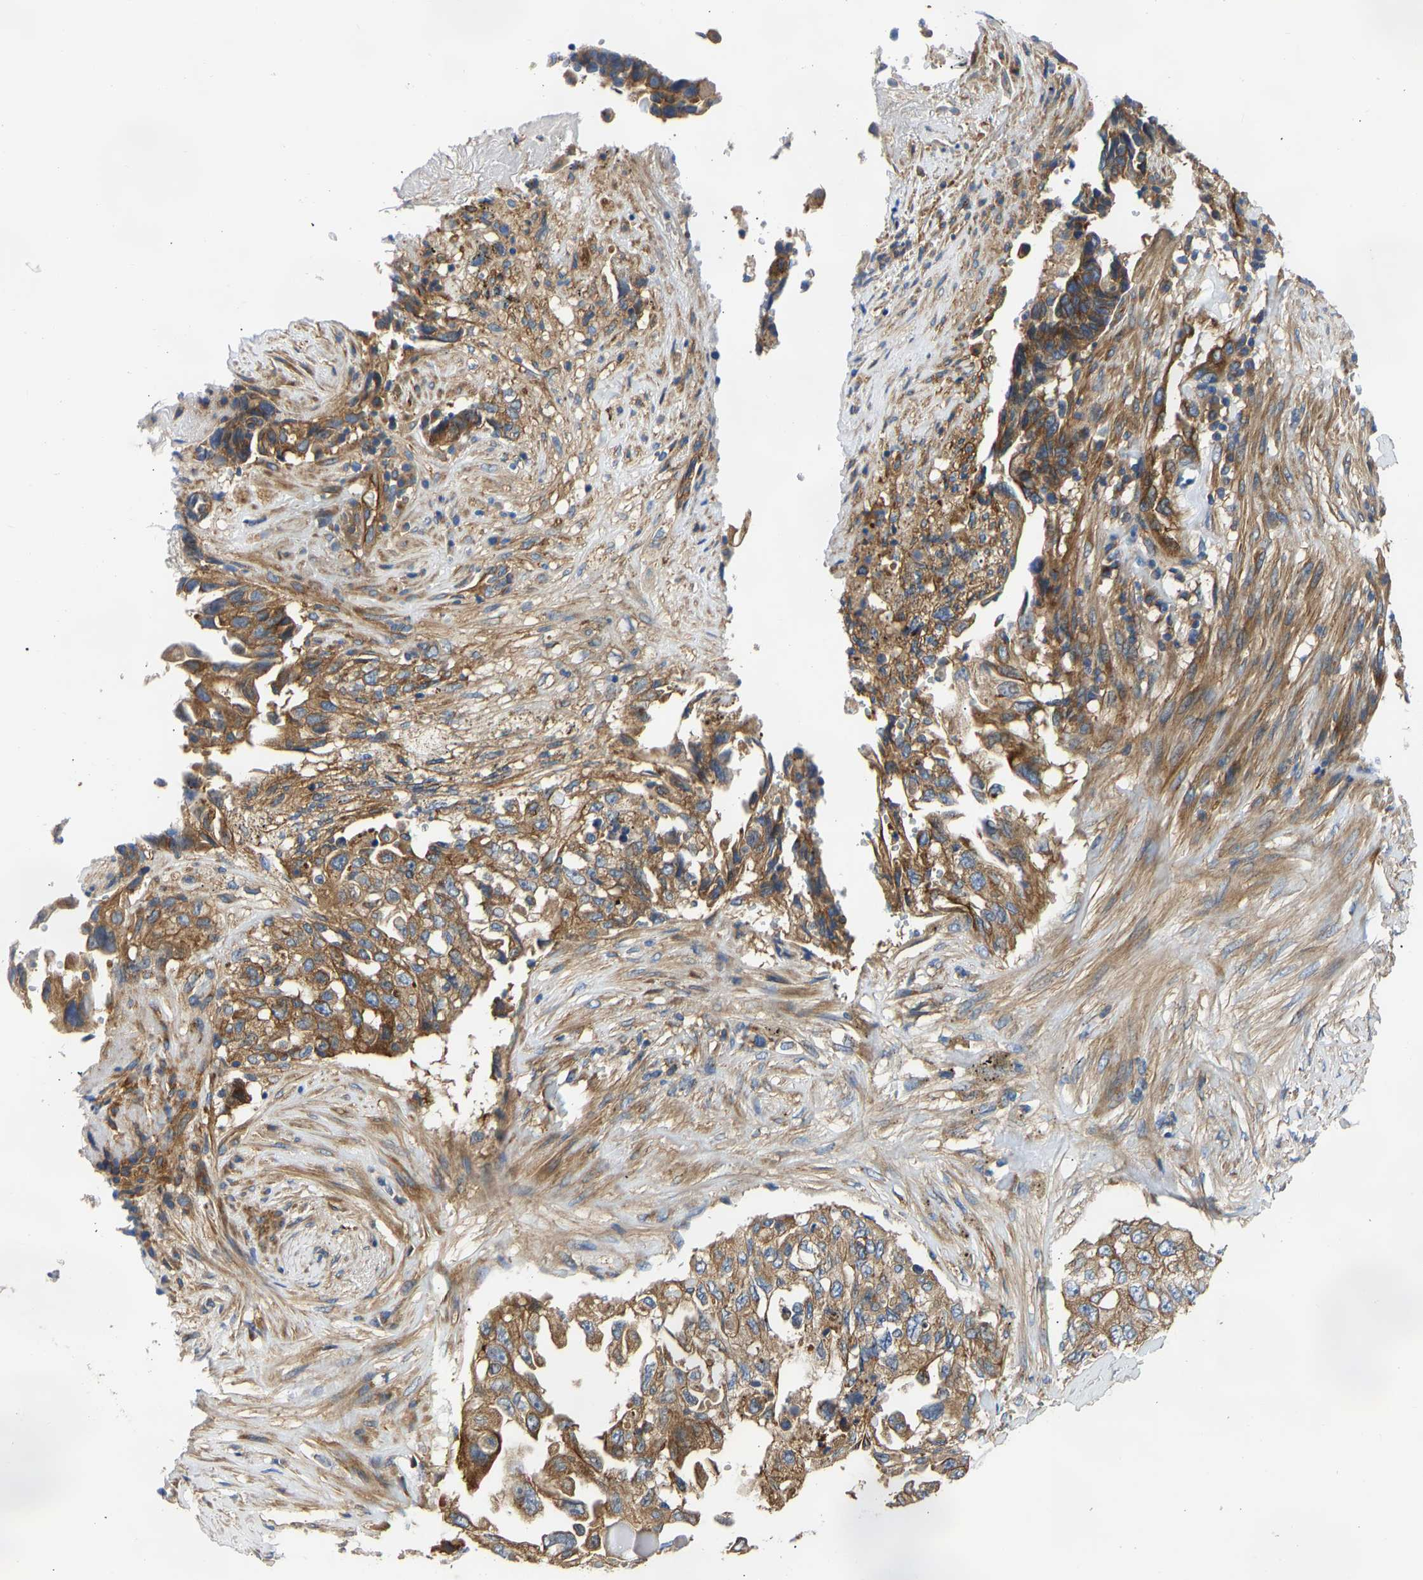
{"staining": {"intensity": "moderate", "quantity": ">75%", "location": "cytoplasmic/membranous"}, "tissue": "lung cancer", "cell_type": "Tumor cells", "image_type": "cancer", "snomed": [{"axis": "morphology", "description": "Adenocarcinoma, NOS"}, {"axis": "topography", "description": "Lung"}], "caption": "Immunohistochemical staining of adenocarcinoma (lung) demonstrates medium levels of moderate cytoplasmic/membranous protein staining in about >75% of tumor cells.", "gene": "MYO1C", "patient": {"sex": "female", "age": 51}}